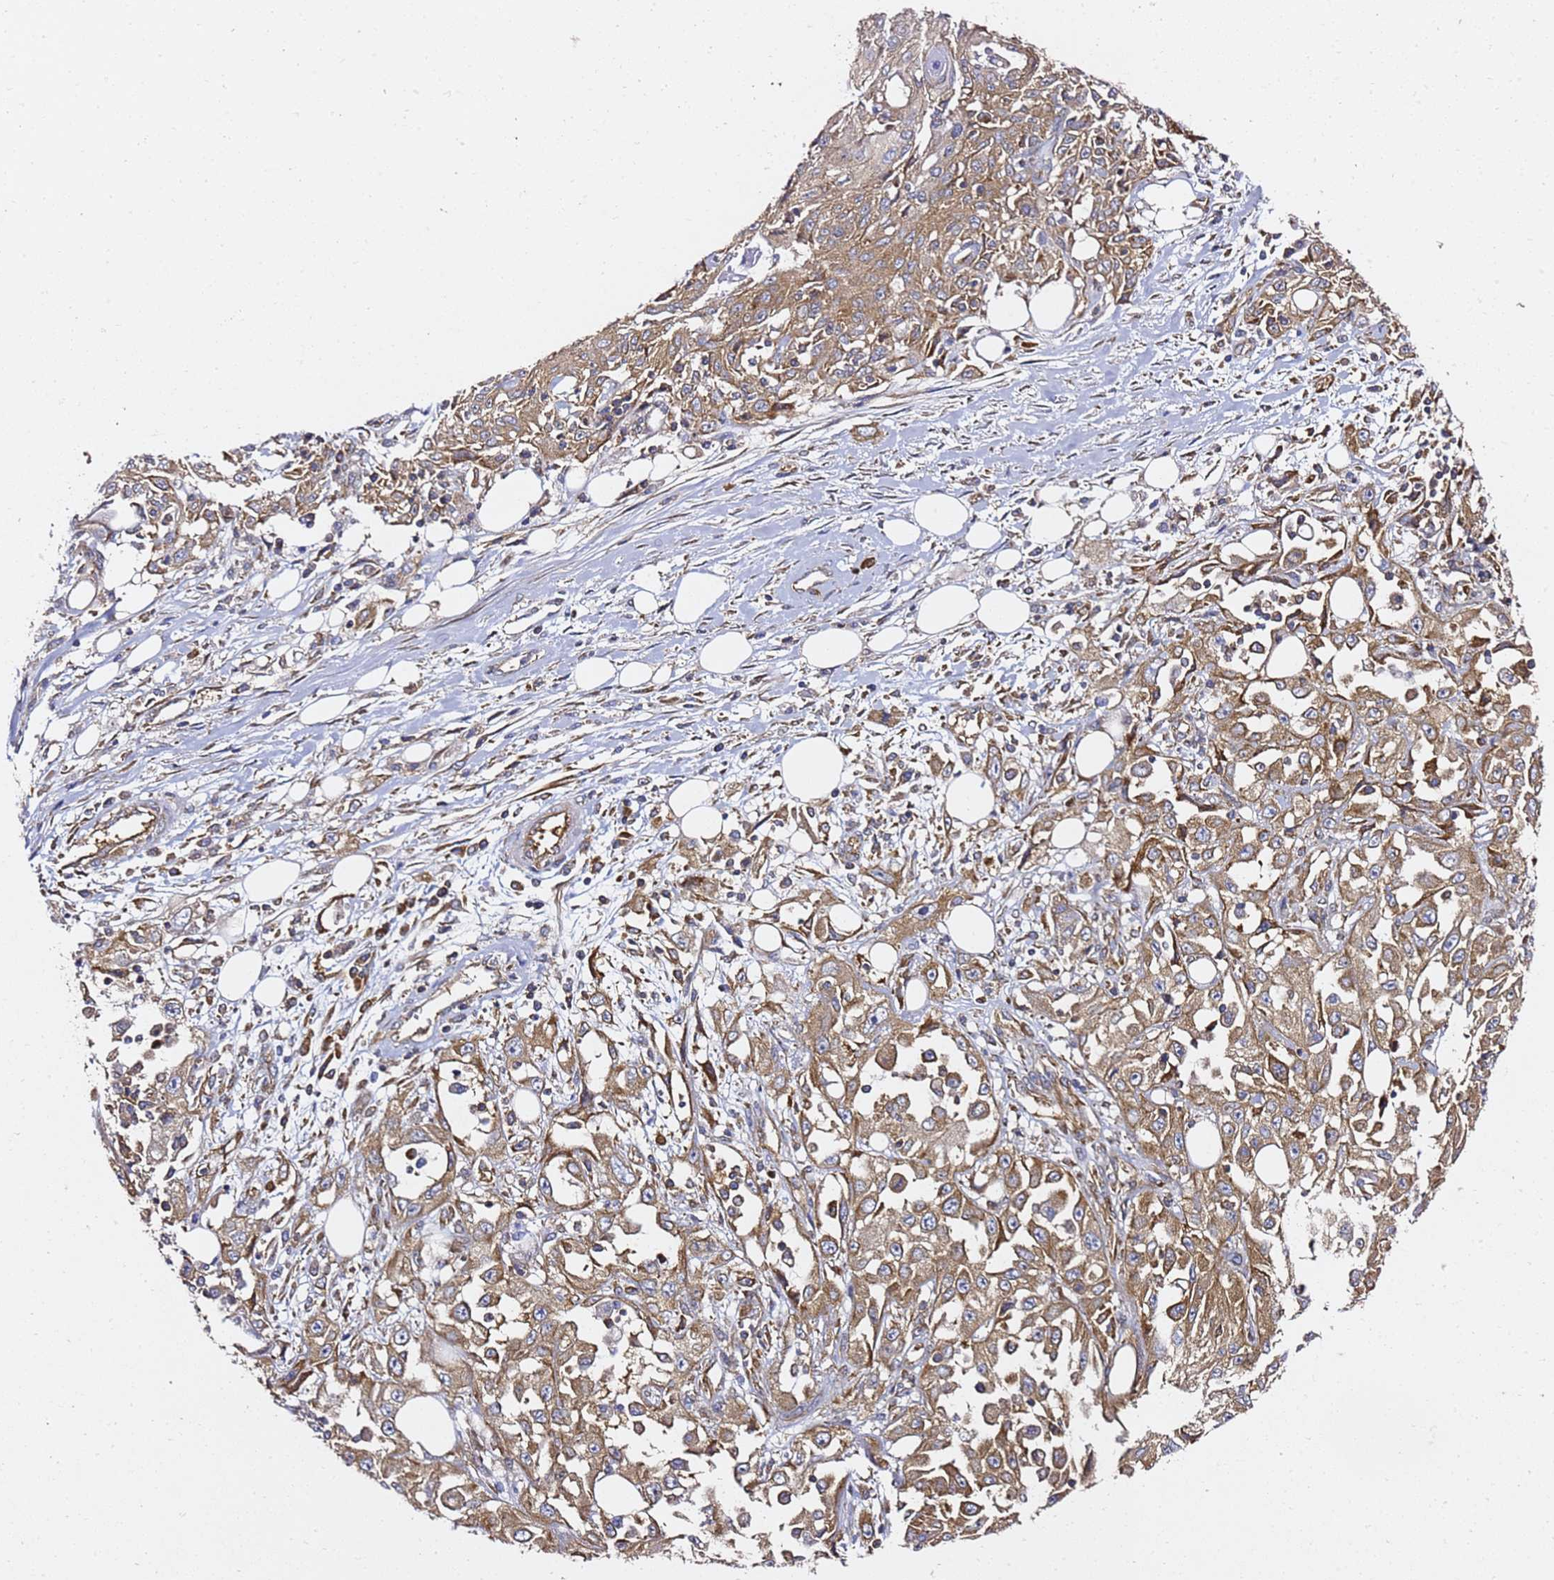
{"staining": {"intensity": "moderate", "quantity": ">75%", "location": "cytoplasmic/membranous"}, "tissue": "skin cancer", "cell_type": "Tumor cells", "image_type": "cancer", "snomed": [{"axis": "morphology", "description": "Squamous cell carcinoma, NOS"}, {"axis": "morphology", "description": "Squamous cell carcinoma, metastatic, NOS"}, {"axis": "topography", "description": "Skin"}, {"axis": "topography", "description": "Lymph node"}], "caption": "A brown stain shows moderate cytoplasmic/membranous positivity of a protein in human squamous cell carcinoma (skin) tumor cells. (DAB (3,3'-diaminobenzidine) IHC with brightfield microscopy, high magnification).", "gene": "TPST1", "patient": {"sex": "male", "age": 75}}